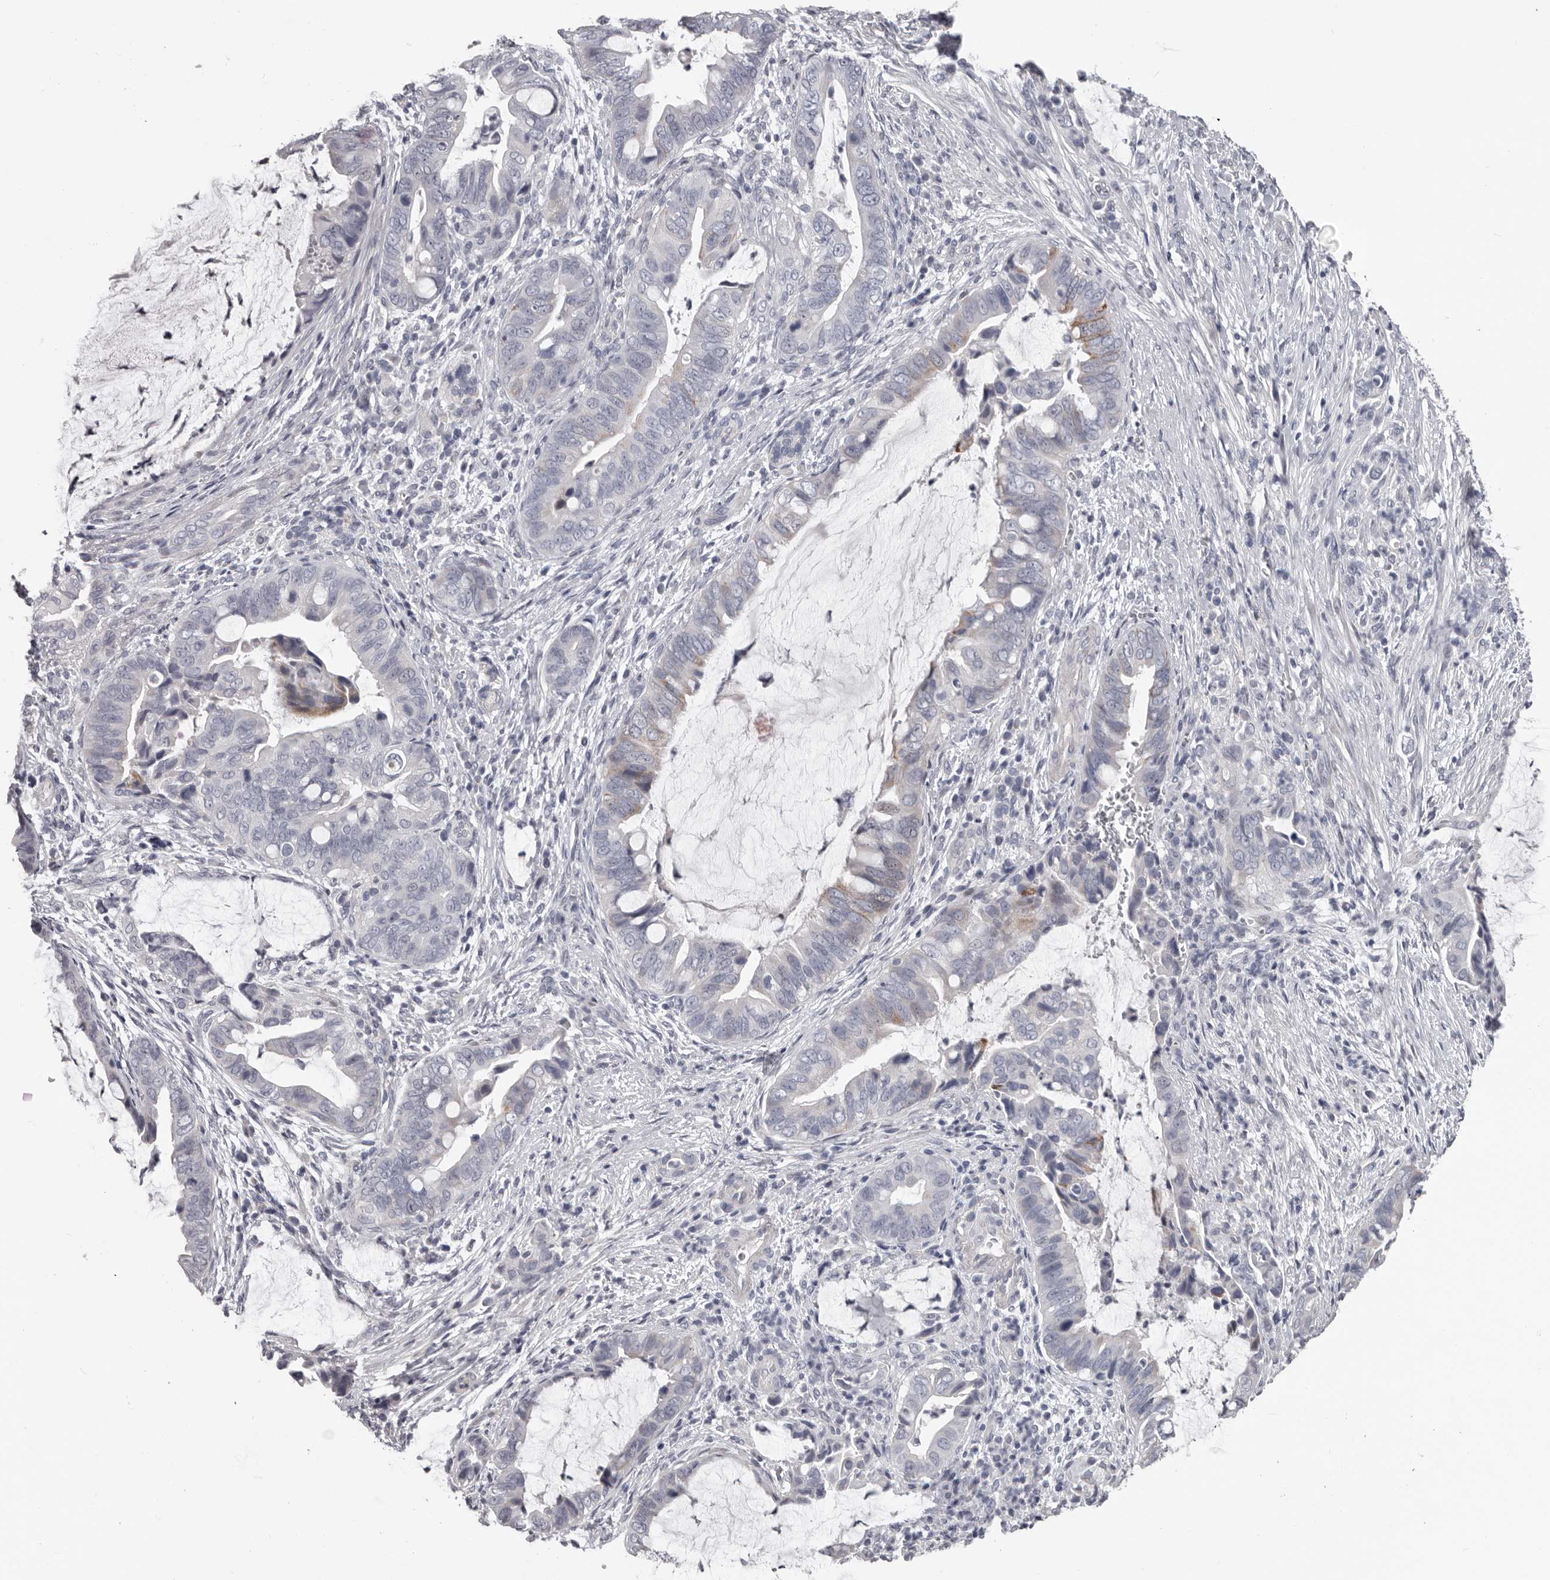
{"staining": {"intensity": "negative", "quantity": "none", "location": "none"}, "tissue": "pancreatic cancer", "cell_type": "Tumor cells", "image_type": "cancer", "snomed": [{"axis": "morphology", "description": "Adenocarcinoma, NOS"}, {"axis": "topography", "description": "Pancreas"}], "caption": "Adenocarcinoma (pancreatic) stained for a protein using immunohistochemistry displays no staining tumor cells.", "gene": "RNF217", "patient": {"sex": "male", "age": 75}}